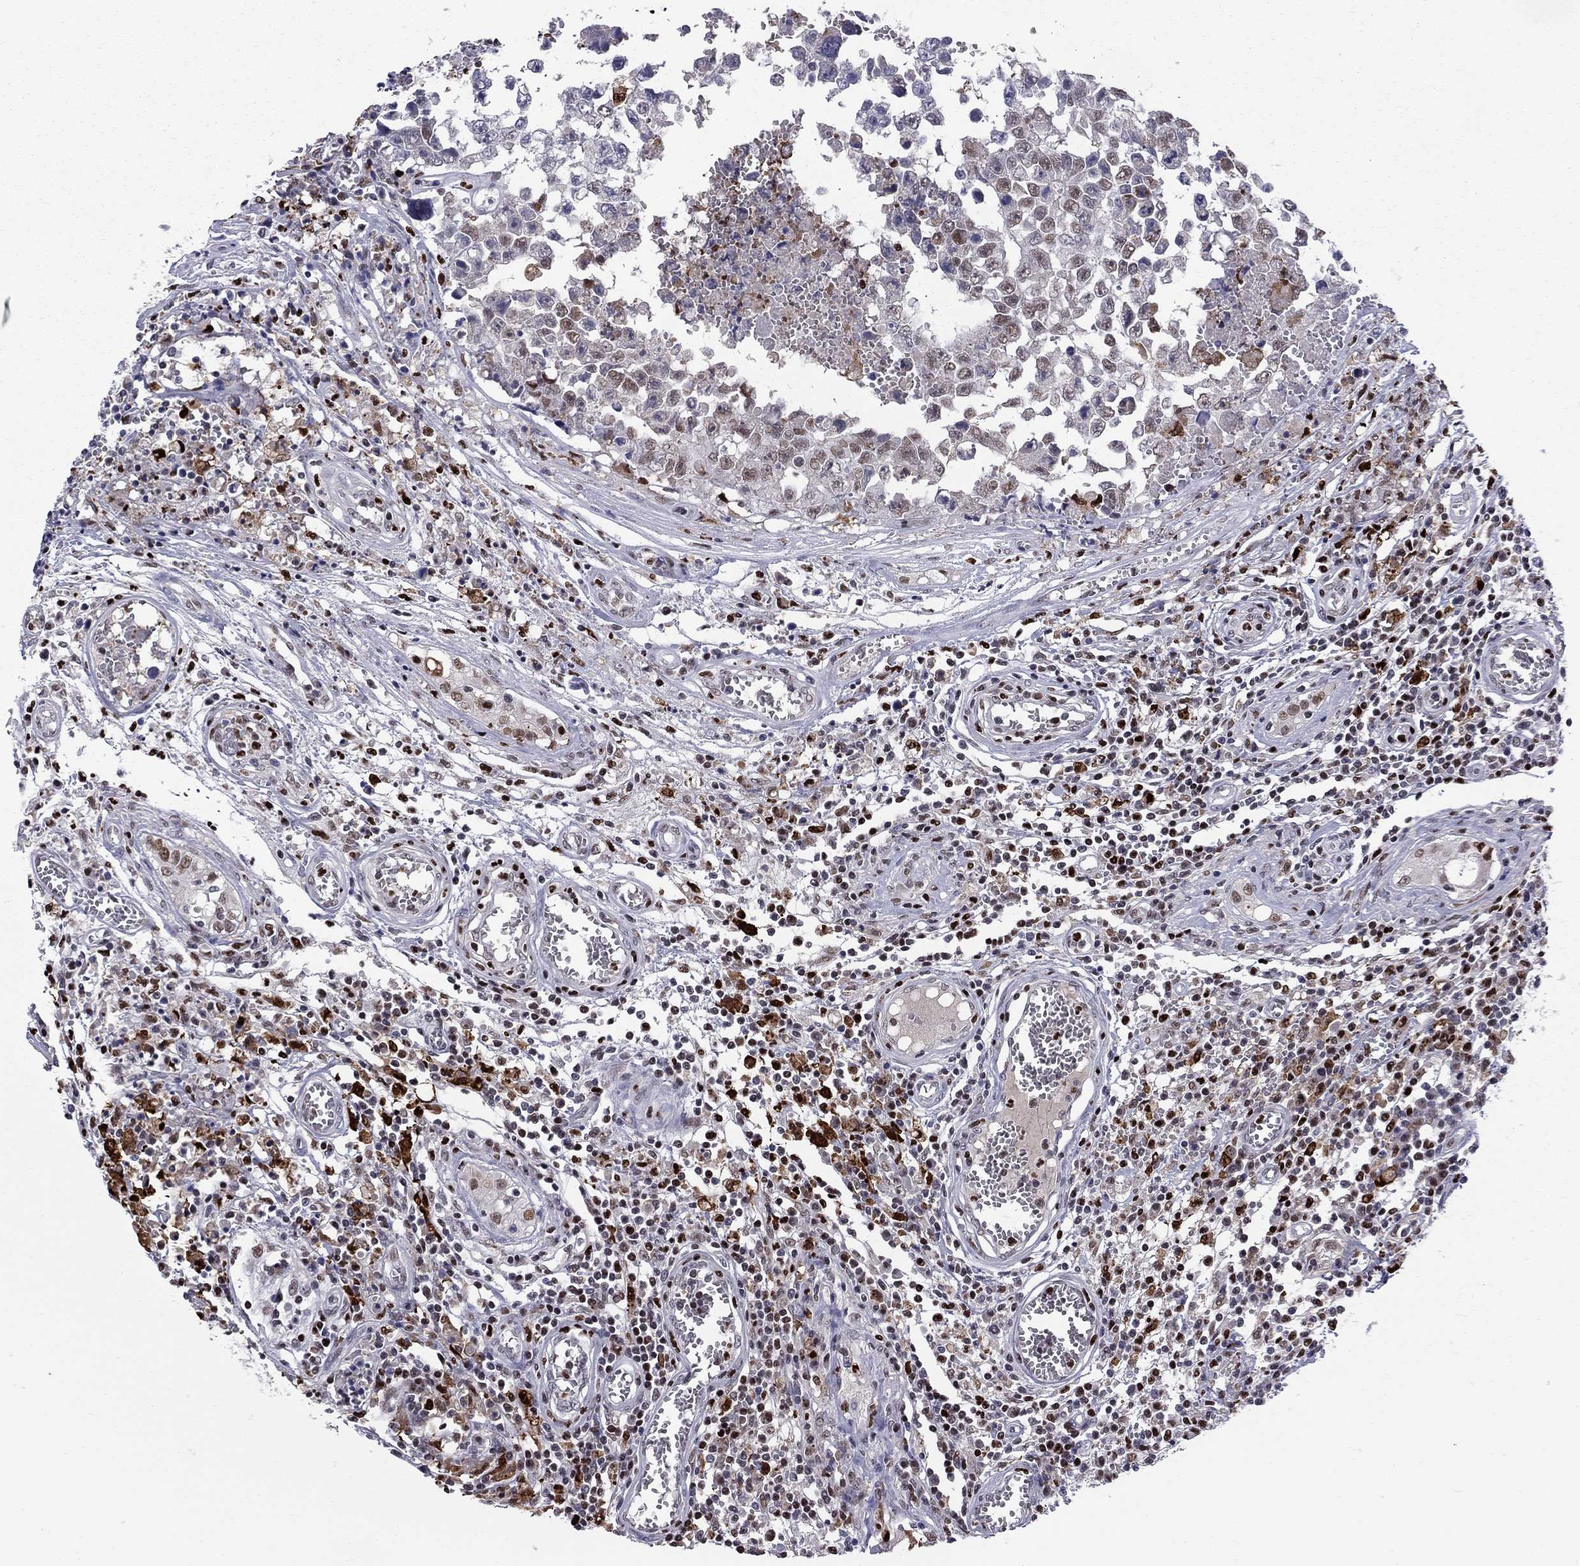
{"staining": {"intensity": "moderate", "quantity": "25%-75%", "location": "nuclear"}, "tissue": "testis cancer", "cell_type": "Tumor cells", "image_type": "cancer", "snomed": [{"axis": "morphology", "description": "Carcinoma, Embryonal, NOS"}, {"axis": "topography", "description": "Testis"}], "caption": "Human testis embryonal carcinoma stained with a protein marker exhibits moderate staining in tumor cells.", "gene": "PCGF3", "patient": {"sex": "male", "age": 36}}